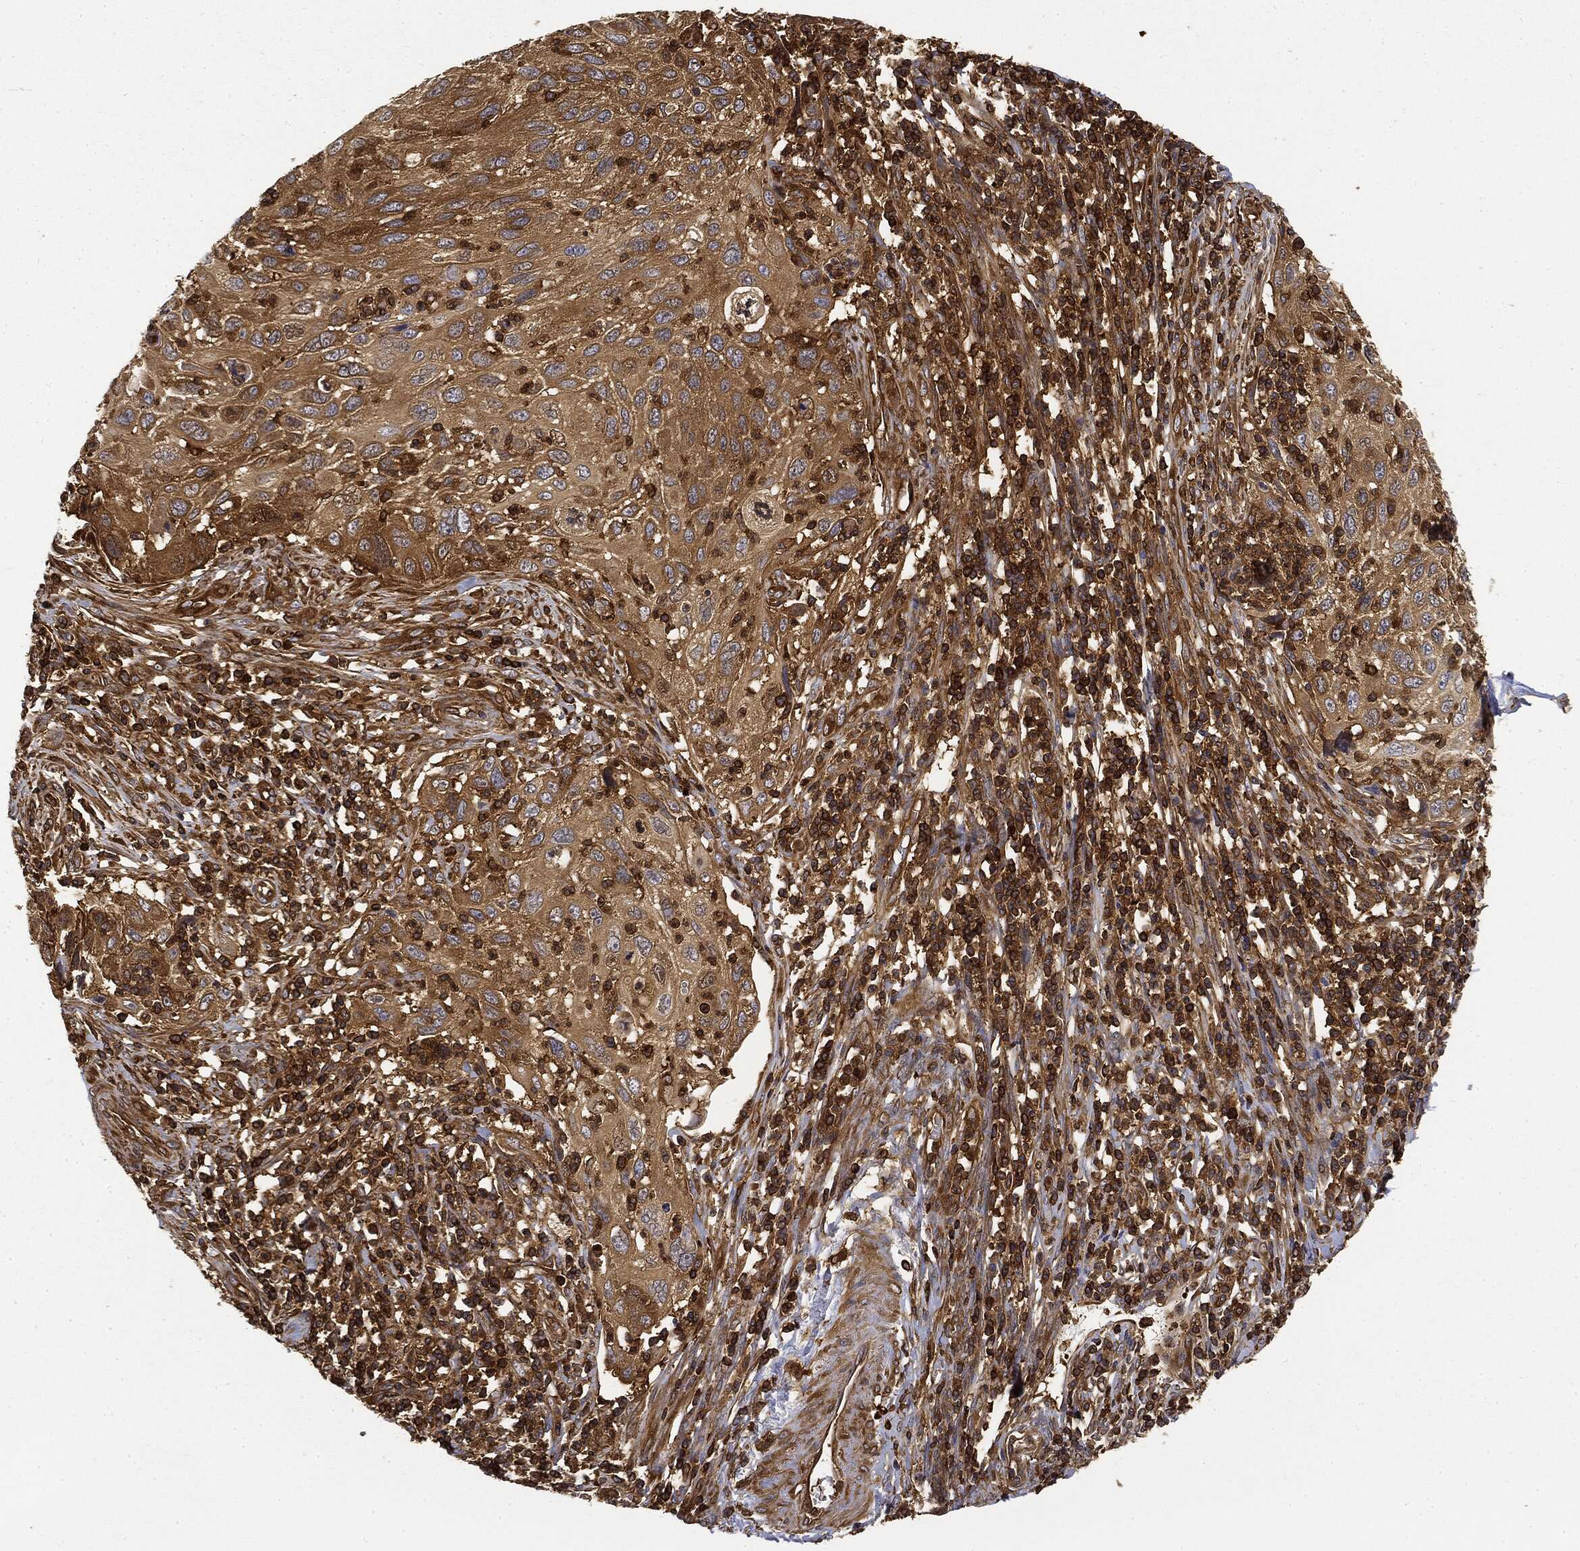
{"staining": {"intensity": "moderate", "quantity": "25%-75%", "location": "cytoplasmic/membranous"}, "tissue": "cervical cancer", "cell_type": "Tumor cells", "image_type": "cancer", "snomed": [{"axis": "morphology", "description": "Squamous cell carcinoma, NOS"}, {"axis": "topography", "description": "Cervix"}], "caption": "Brown immunohistochemical staining in human squamous cell carcinoma (cervical) reveals moderate cytoplasmic/membranous staining in about 25%-75% of tumor cells.", "gene": "WDR1", "patient": {"sex": "female", "age": 70}}